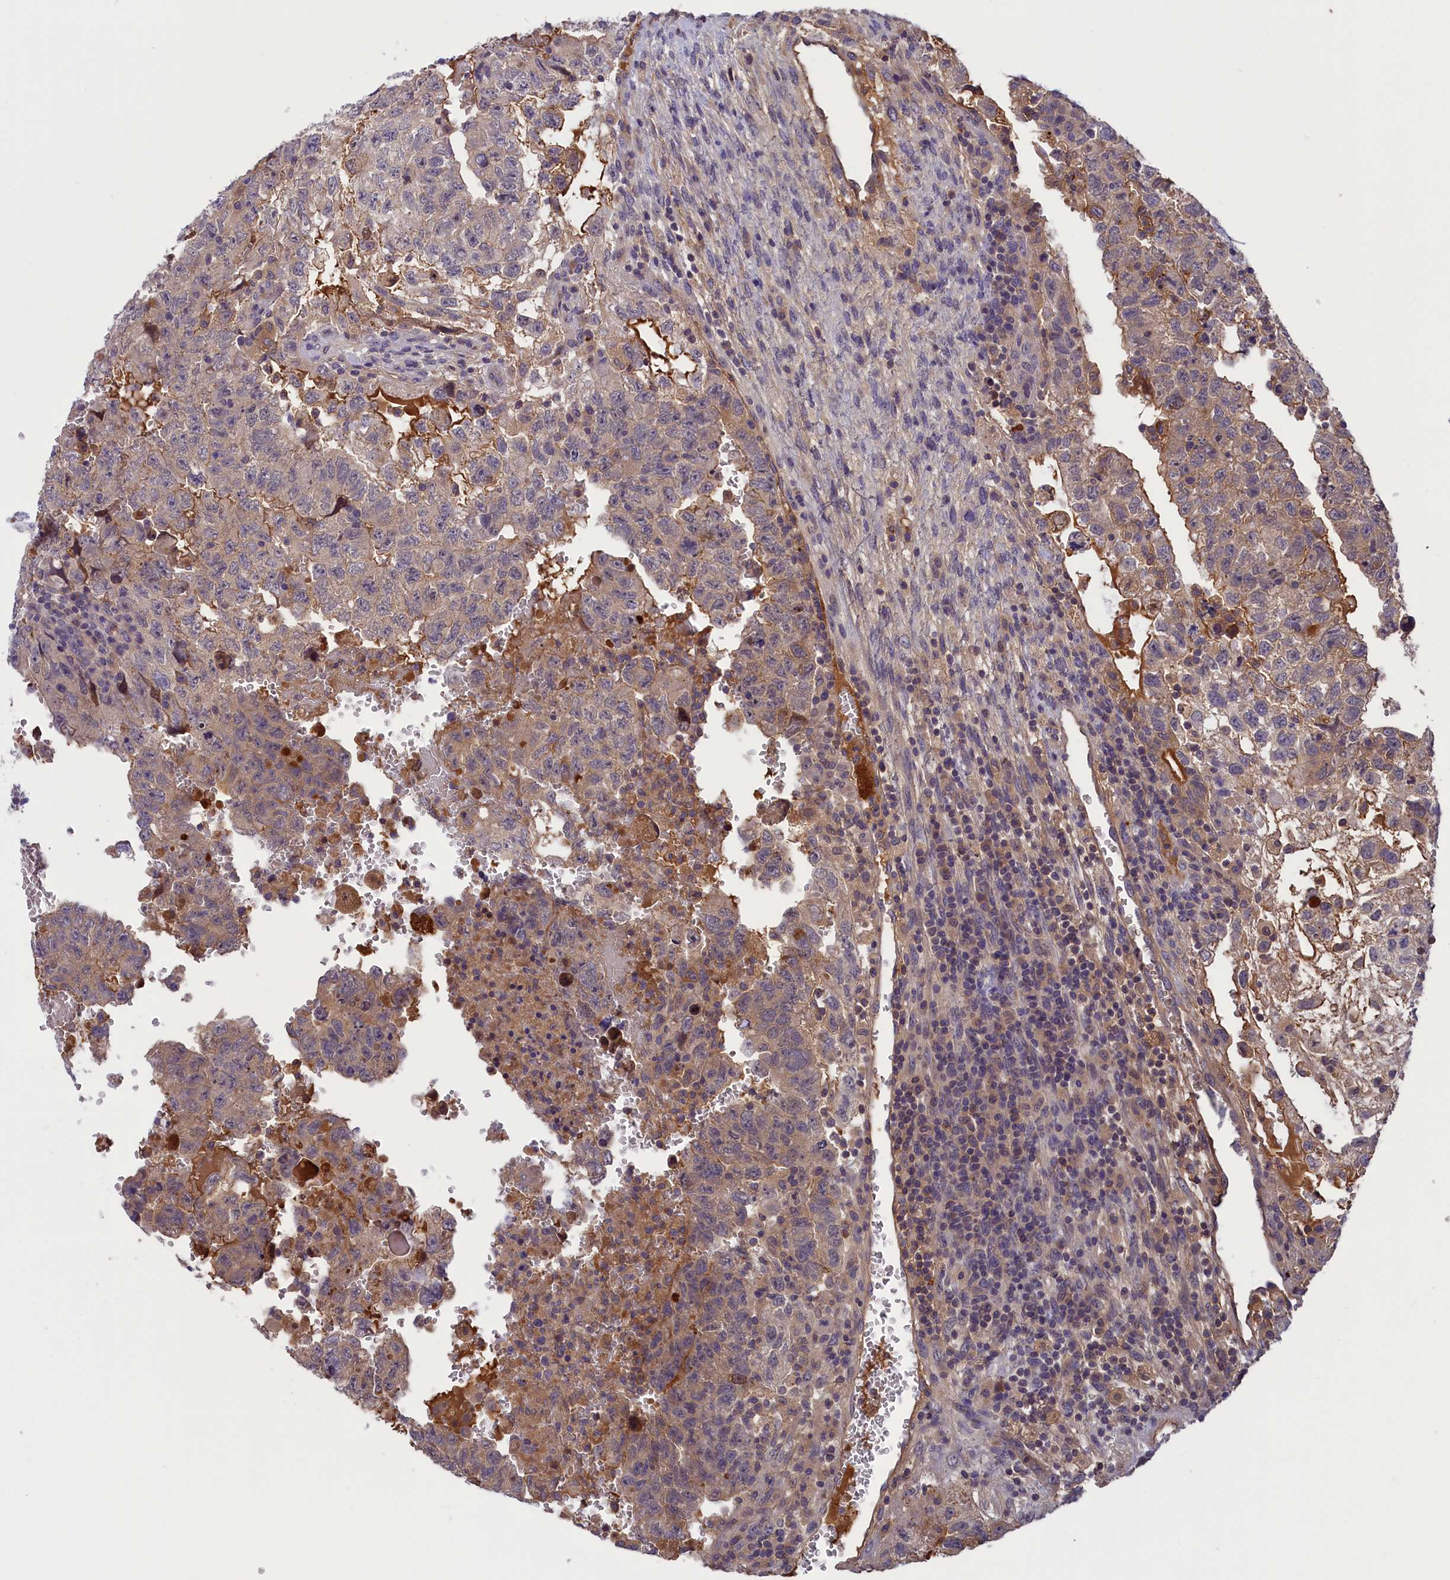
{"staining": {"intensity": "weak", "quantity": "<25%", "location": "cytoplasmic/membranous"}, "tissue": "testis cancer", "cell_type": "Tumor cells", "image_type": "cancer", "snomed": [{"axis": "morphology", "description": "Carcinoma, Embryonal, NOS"}, {"axis": "topography", "description": "Testis"}], "caption": "Micrograph shows no protein staining in tumor cells of testis cancer (embryonal carcinoma) tissue.", "gene": "STYX", "patient": {"sex": "male", "age": 36}}